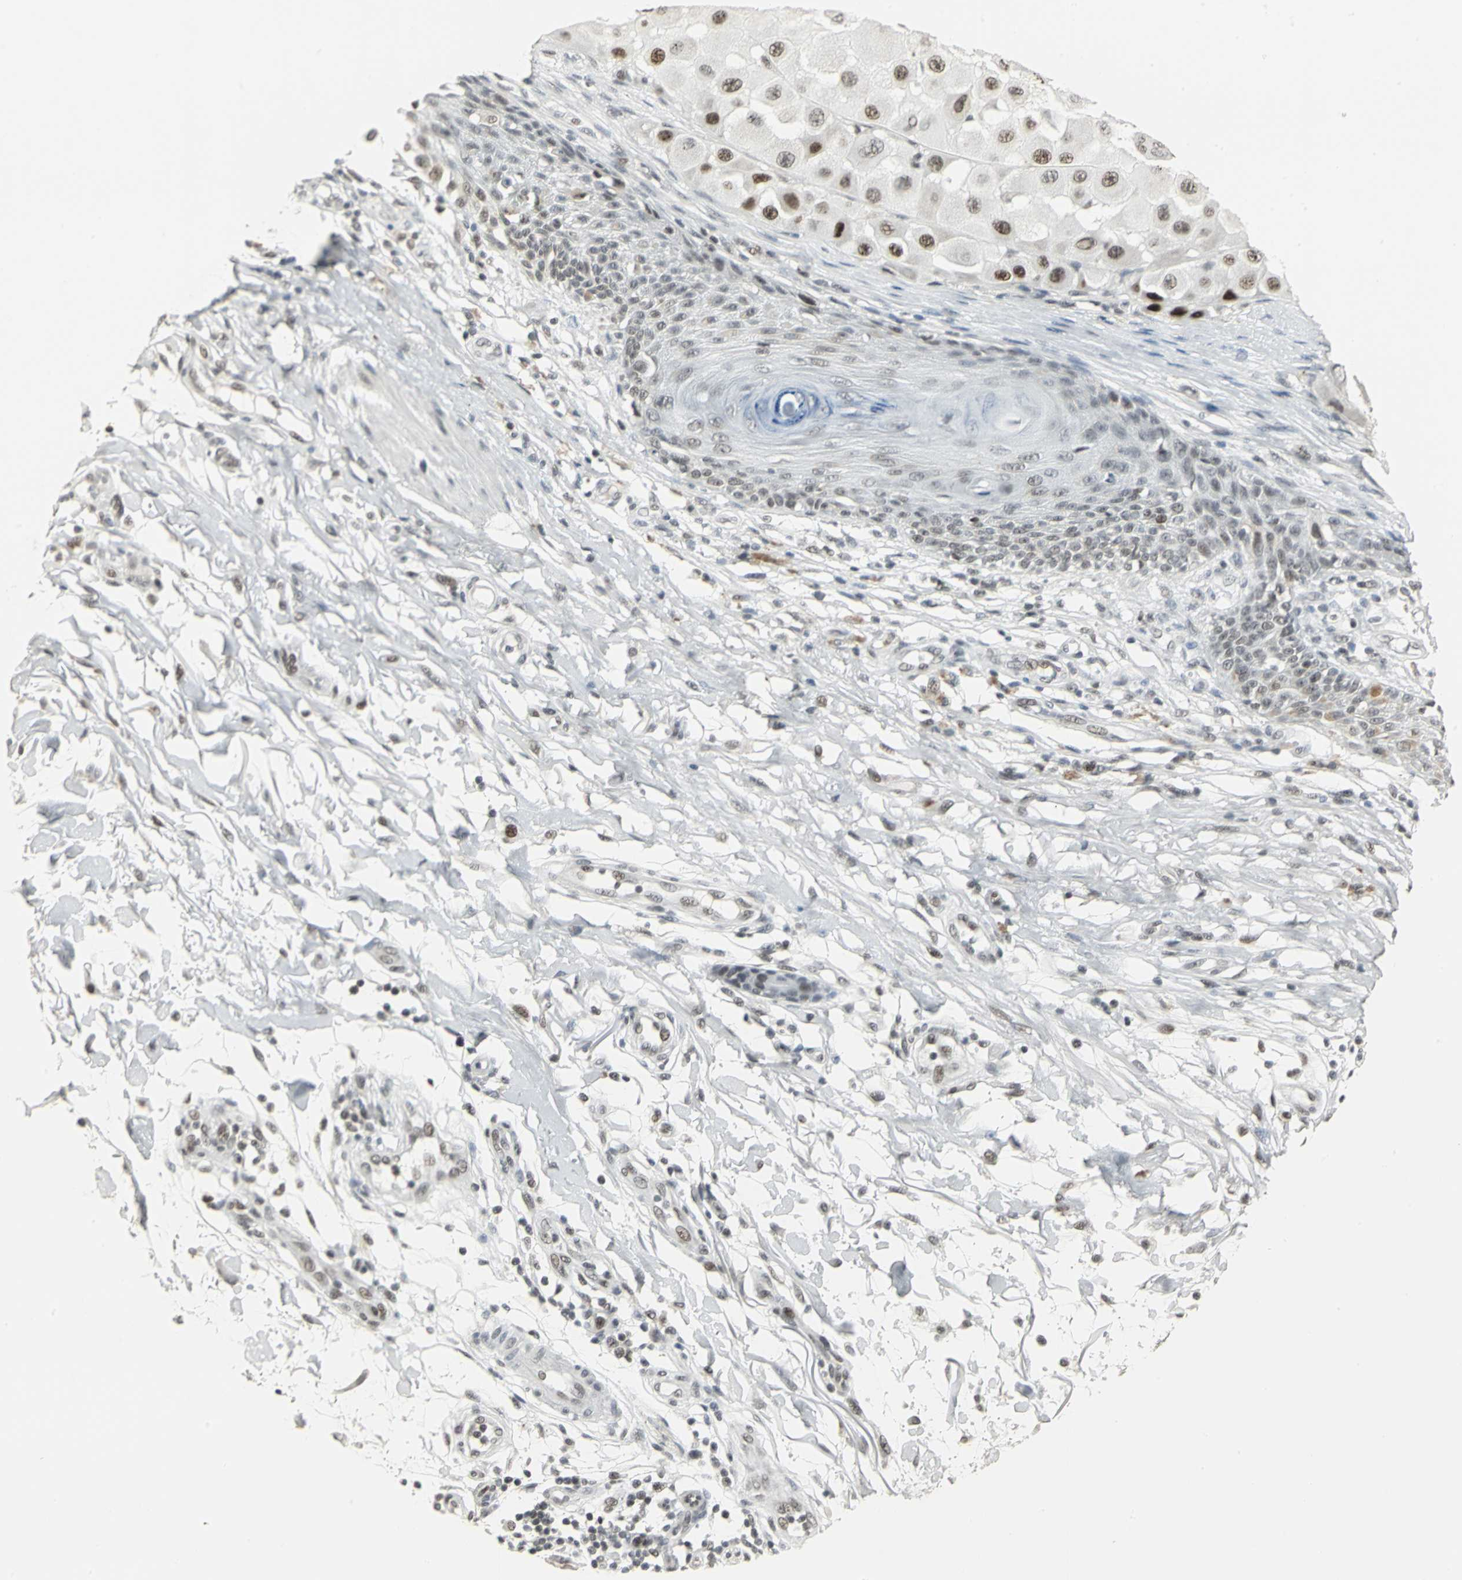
{"staining": {"intensity": "moderate", "quantity": ">75%", "location": "nuclear"}, "tissue": "melanoma", "cell_type": "Tumor cells", "image_type": "cancer", "snomed": [{"axis": "morphology", "description": "Malignant melanoma, NOS"}, {"axis": "topography", "description": "Skin"}], "caption": "Immunohistochemistry (IHC) (DAB) staining of human malignant melanoma displays moderate nuclear protein positivity in about >75% of tumor cells. Nuclei are stained in blue.", "gene": "CBX3", "patient": {"sex": "female", "age": 81}}